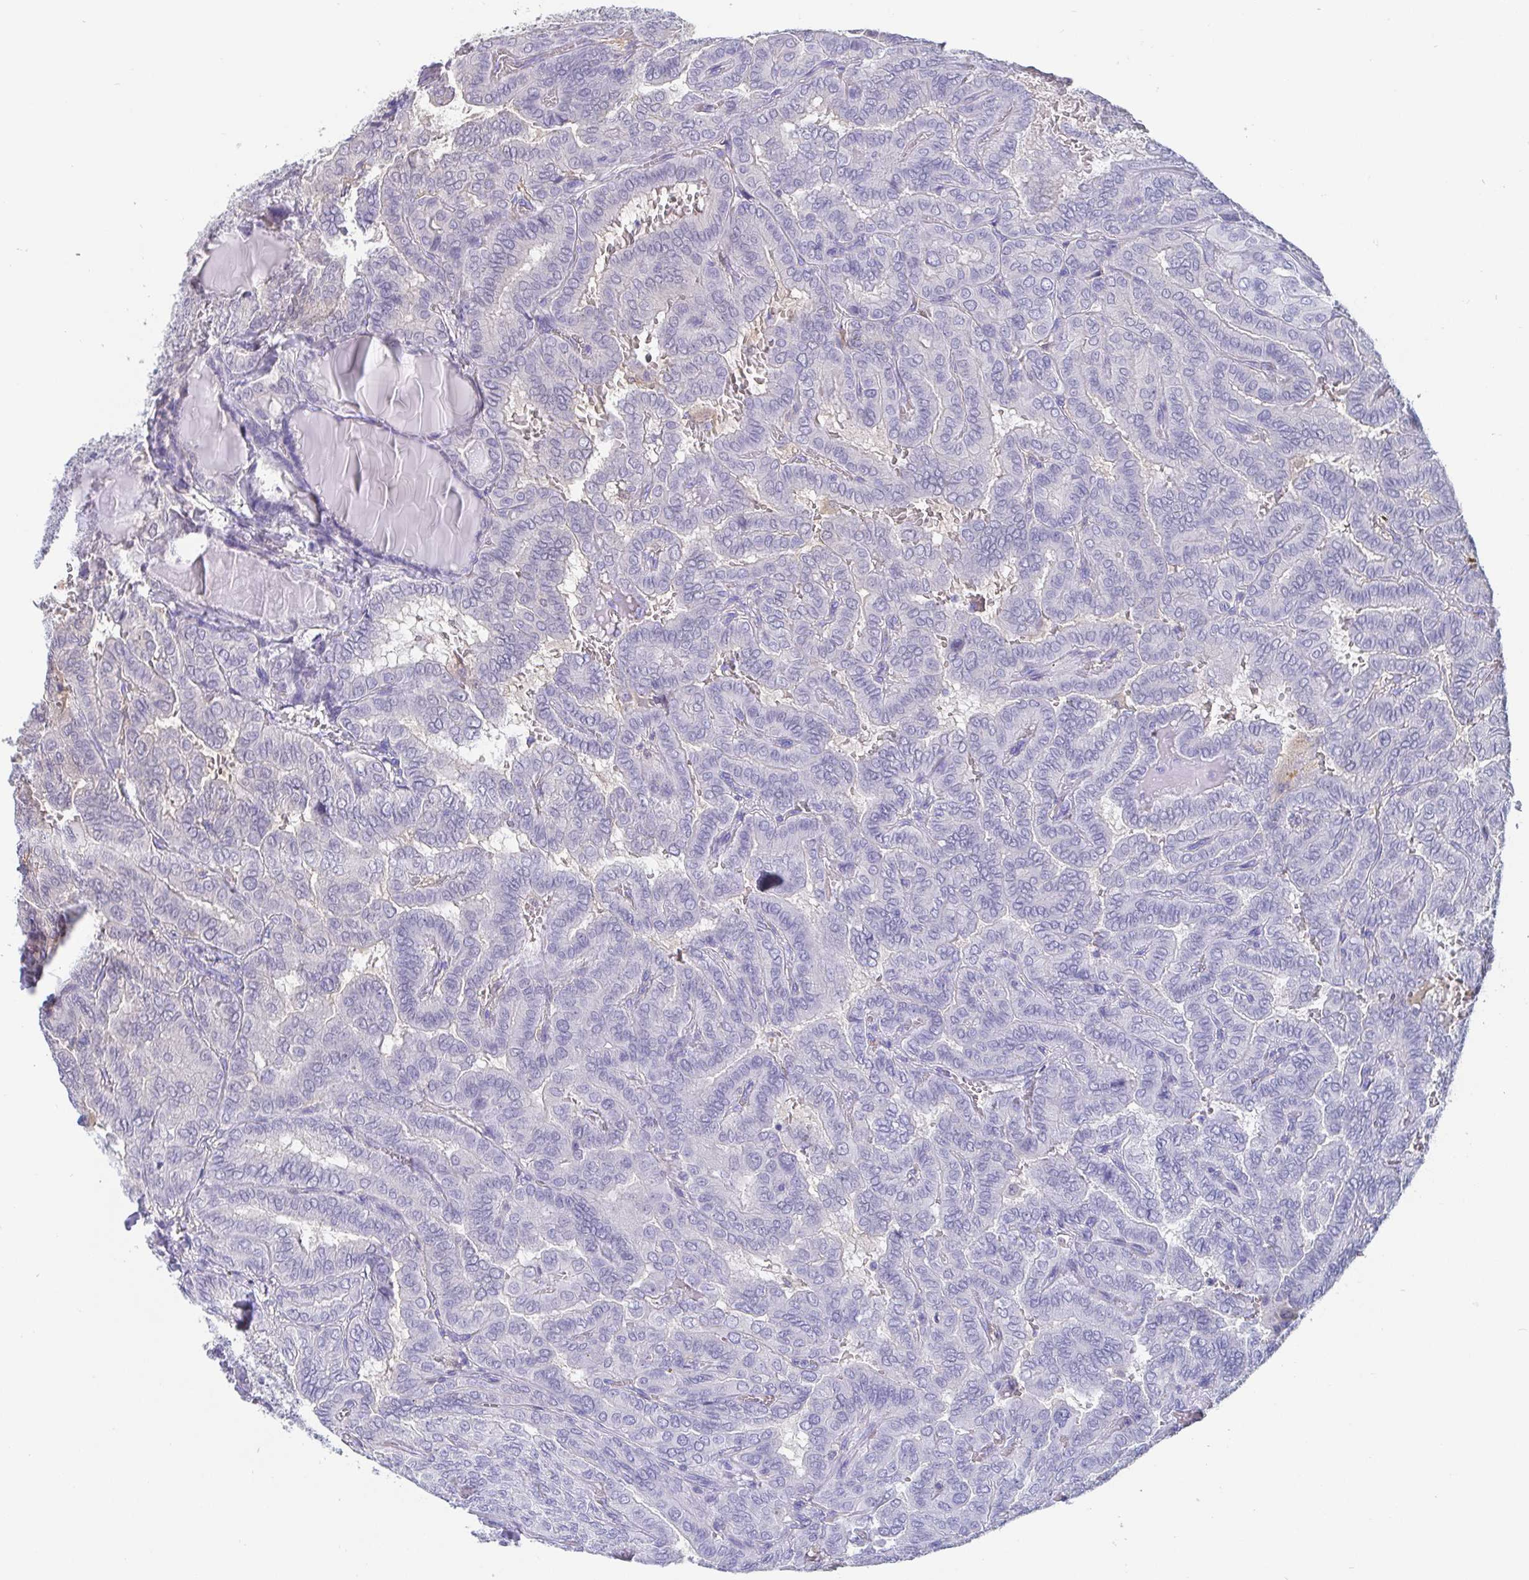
{"staining": {"intensity": "negative", "quantity": "none", "location": "none"}, "tissue": "thyroid cancer", "cell_type": "Tumor cells", "image_type": "cancer", "snomed": [{"axis": "morphology", "description": "Papillary adenocarcinoma, NOS"}, {"axis": "topography", "description": "Thyroid gland"}], "caption": "This is an immunohistochemistry histopathology image of thyroid cancer. There is no staining in tumor cells.", "gene": "IDH1", "patient": {"sex": "female", "age": 46}}